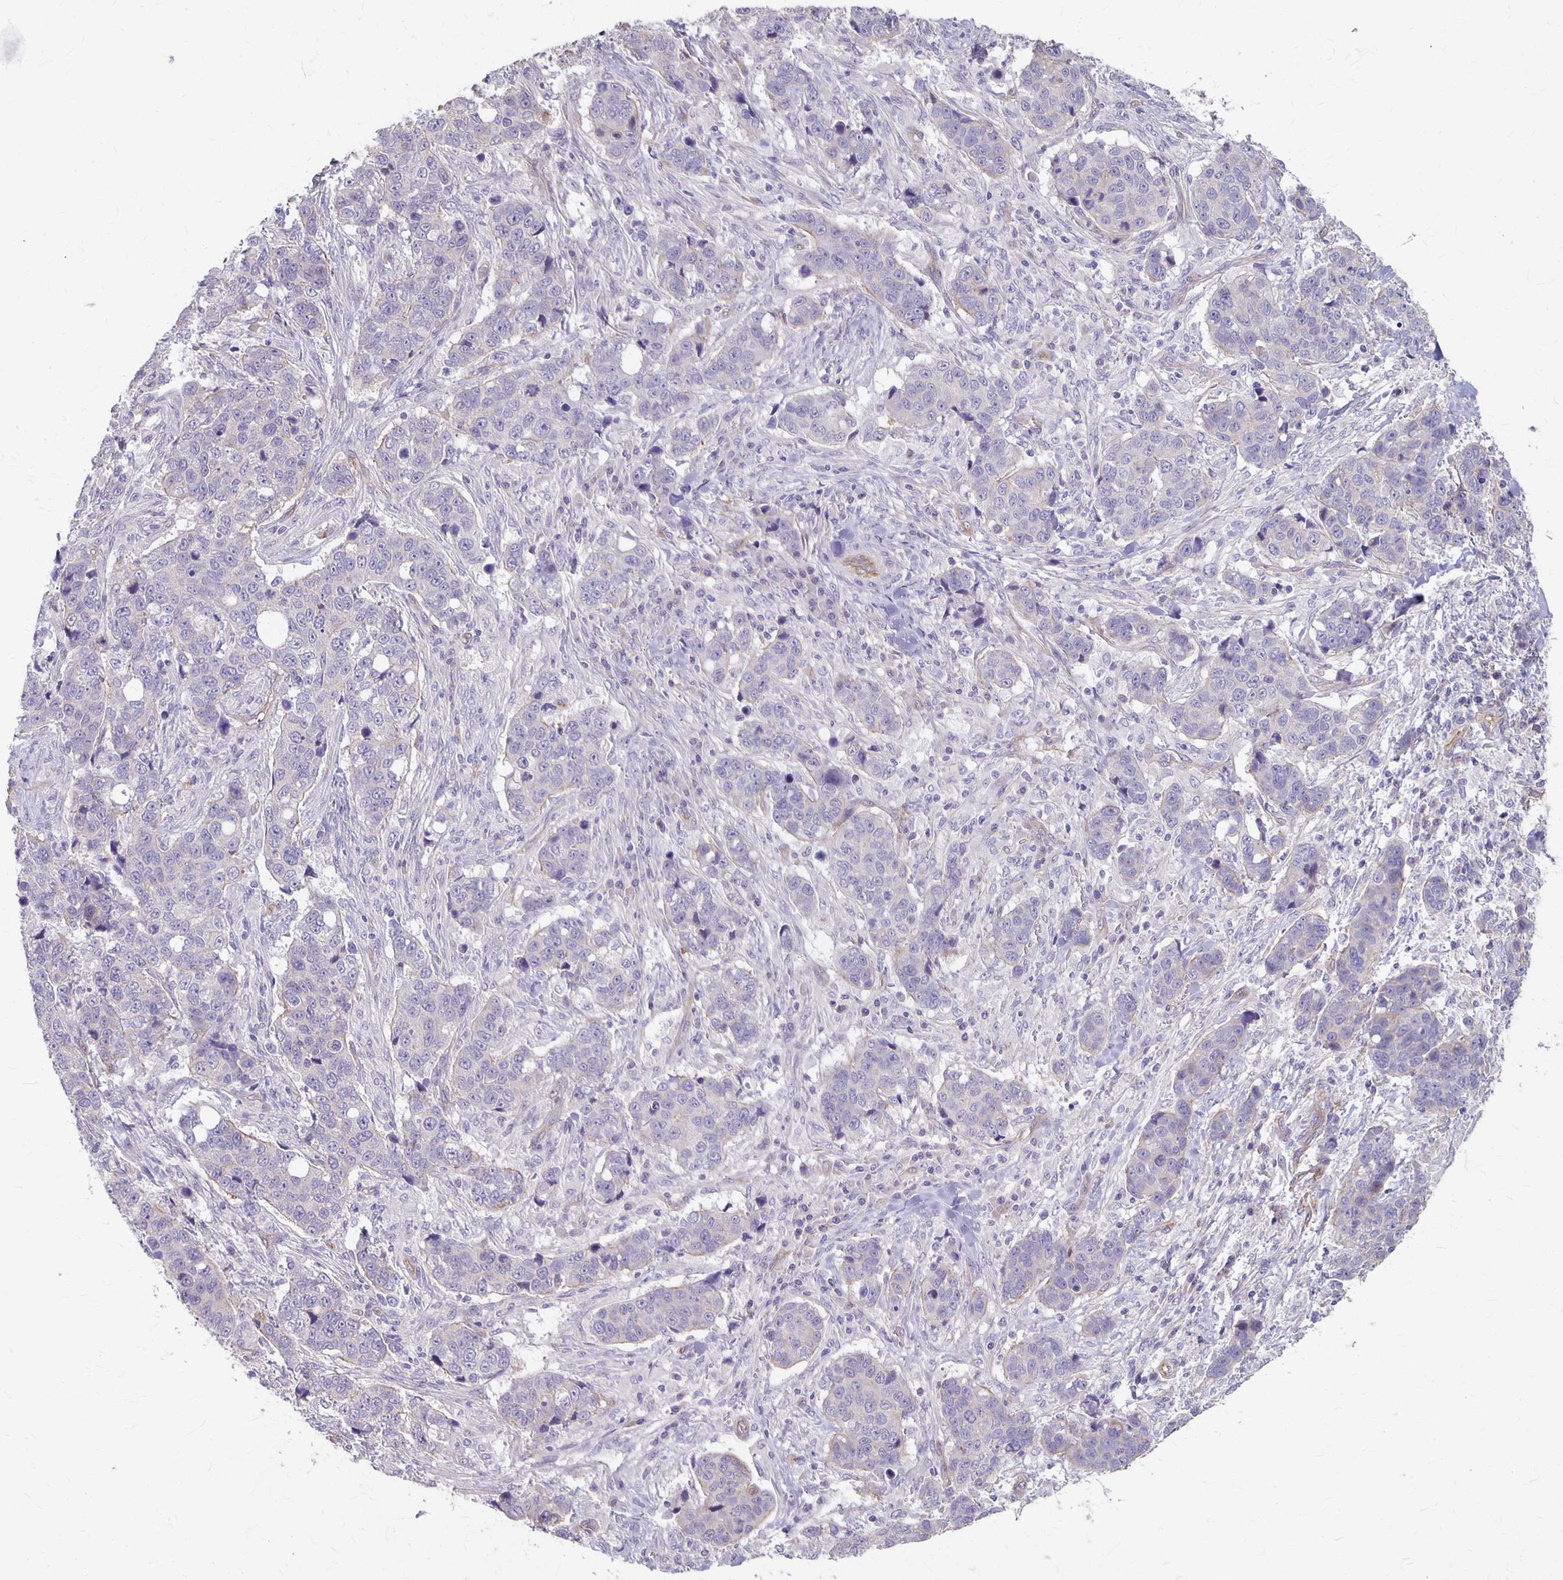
{"staining": {"intensity": "negative", "quantity": "none", "location": "none"}, "tissue": "lung cancer", "cell_type": "Tumor cells", "image_type": "cancer", "snomed": [{"axis": "morphology", "description": "Squamous cell carcinoma, NOS"}, {"axis": "topography", "description": "Lymph node"}, {"axis": "topography", "description": "Lung"}], "caption": "Protein analysis of lung squamous cell carcinoma displays no significant positivity in tumor cells.", "gene": "PPP1R3E", "patient": {"sex": "male", "age": 61}}